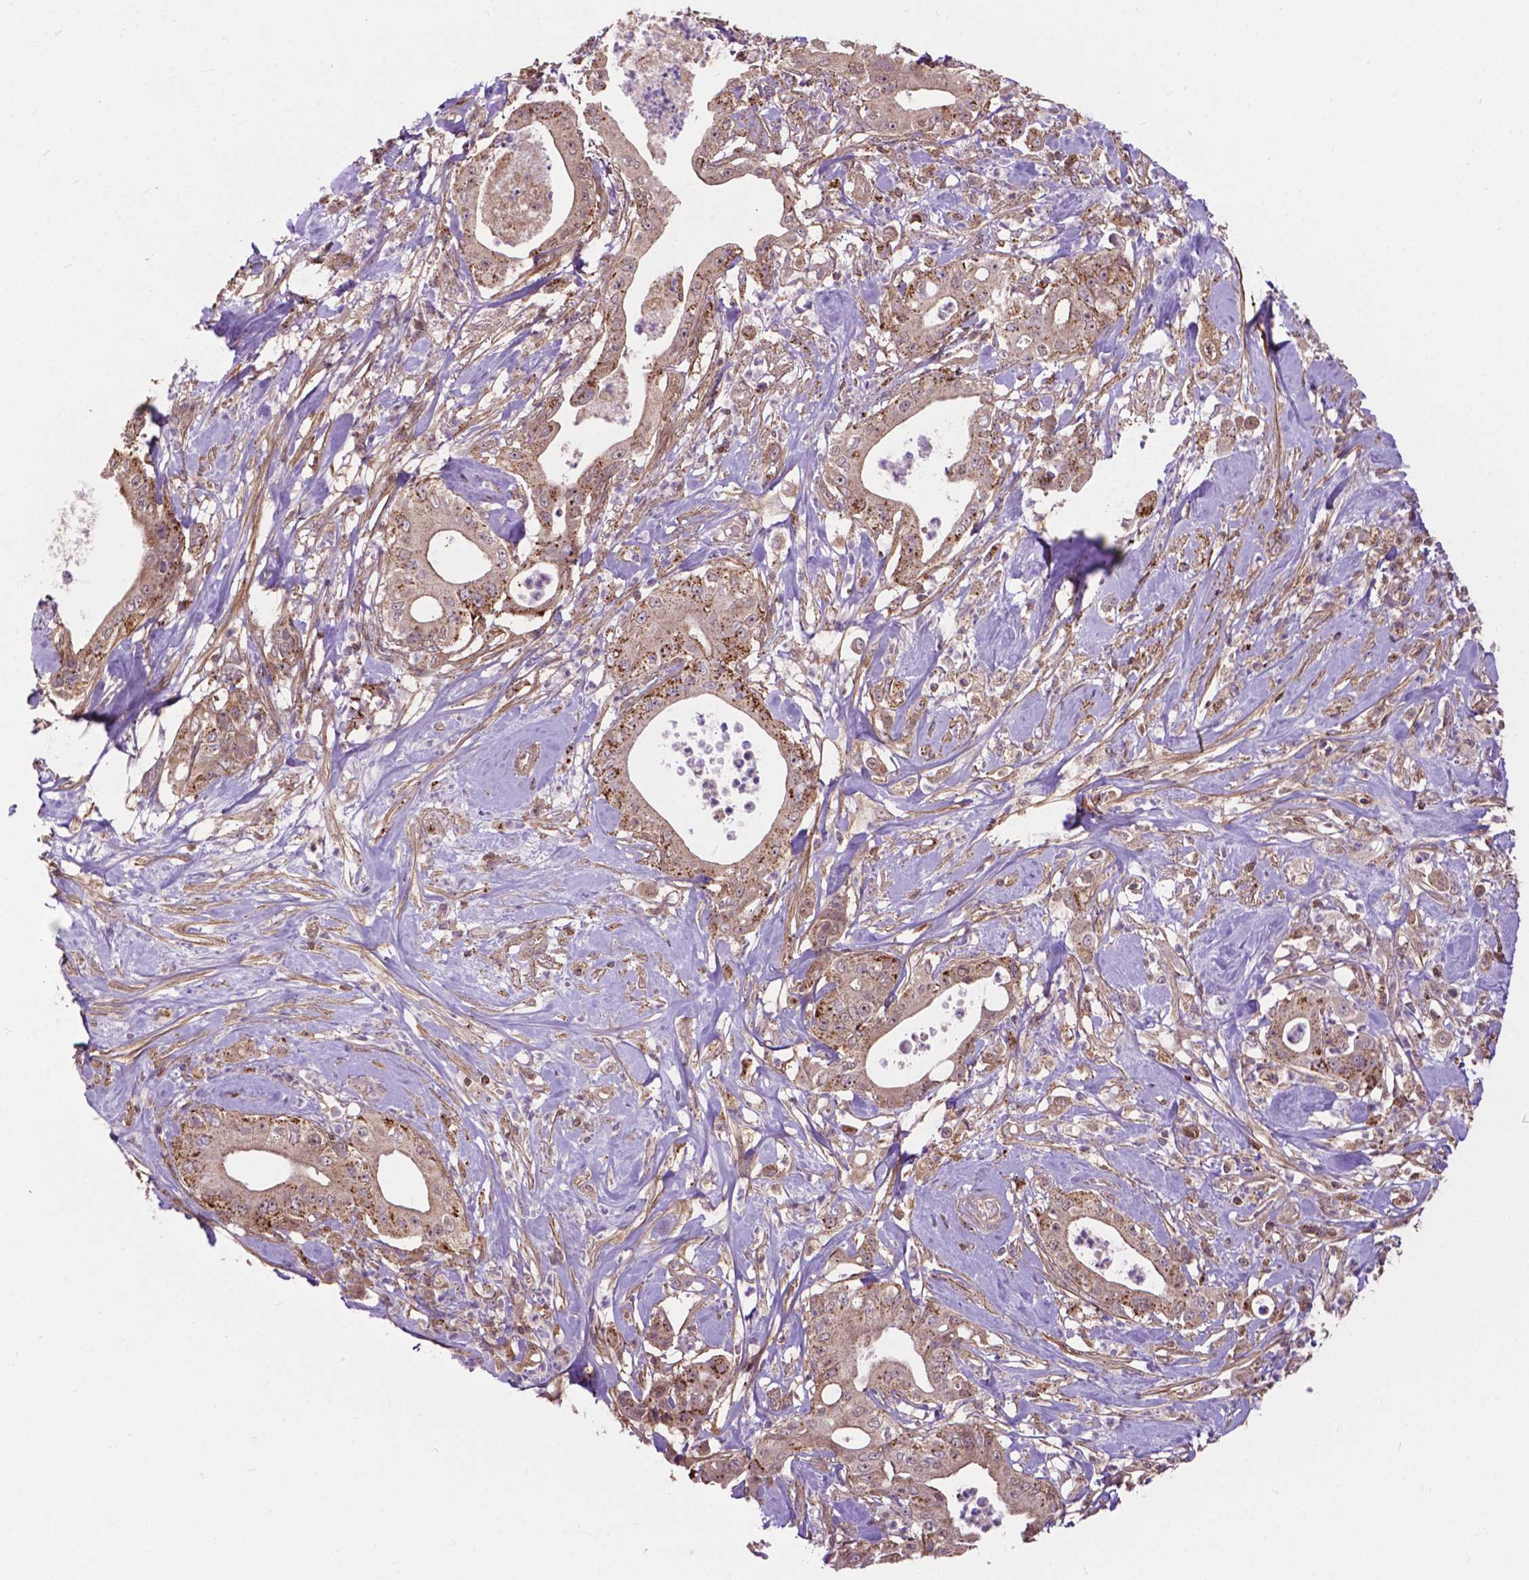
{"staining": {"intensity": "moderate", "quantity": ">75%", "location": "cytoplasmic/membranous"}, "tissue": "pancreatic cancer", "cell_type": "Tumor cells", "image_type": "cancer", "snomed": [{"axis": "morphology", "description": "Adenocarcinoma, NOS"}, {"axis": "topography", "description": "Pancreas"}], "caption": "Brown immunohistochemical staining in adenocarcinoma (pancreatic) exhibits moderate cytoplasmic/membranous positivity in about >75% of tumor cells.", "gene": "CHMP4A", "patient": {"sex": "male", "age": 71}}